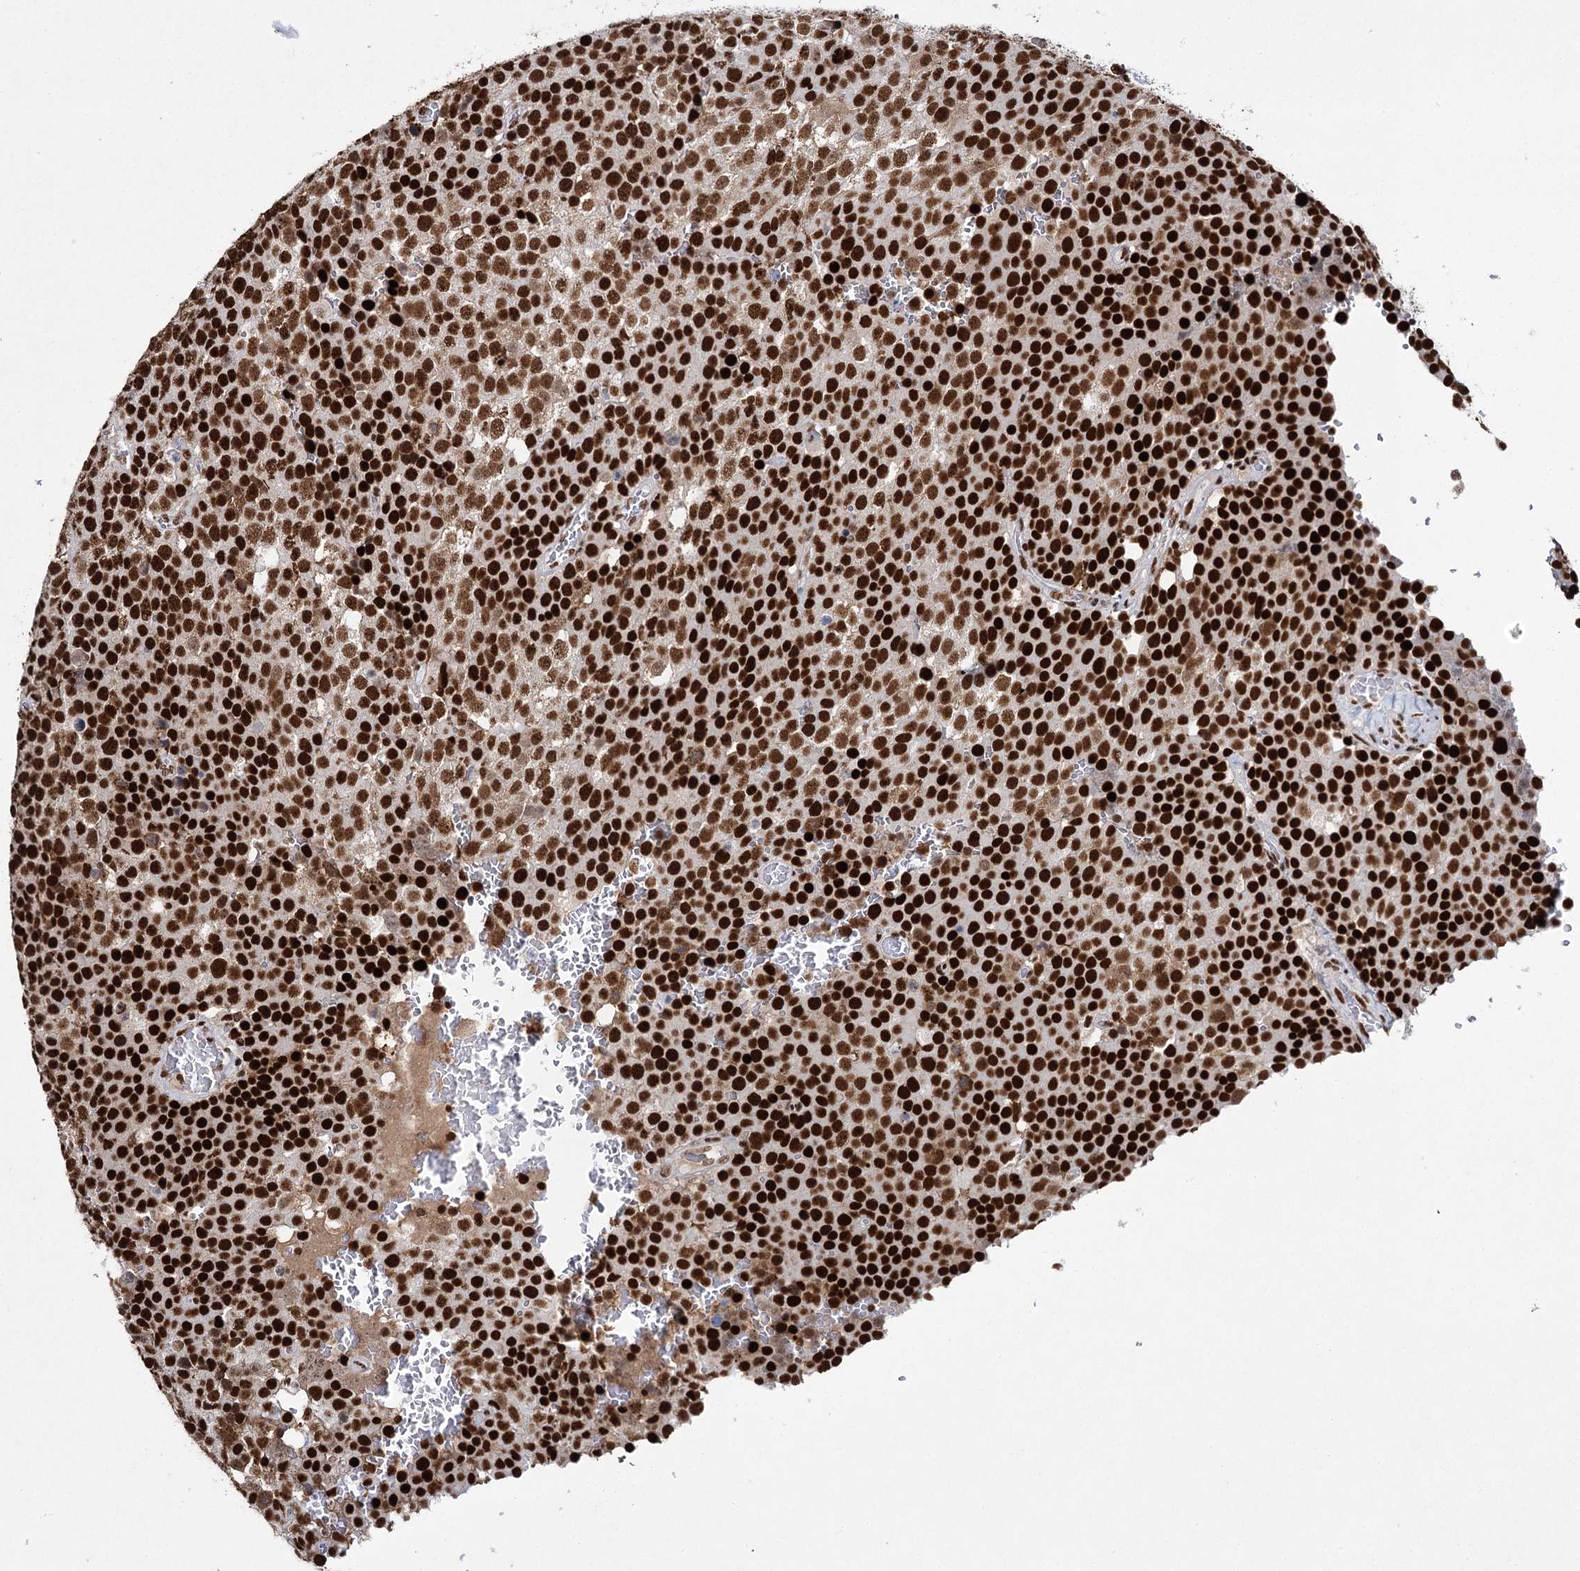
{"staining": {"intensity": "strong", "quantity": ">75%", "location": "nuclear"}, "tissue": "testis cancer", "cell_type": "Tumor cells", "image_type": "cancer", "snomed": [{"axis": "morphology", "description": "Seminoma, NOS"}, {"axis": "topography", "description": "Testis"}], "caption": "Brown immunohistochemical staining in testis cancer demonstrates strong nuclear positivity in about >75% of tumor cells. The protein of interest is shown in brown color, while the nuclei are stained blue.", "gene": "SCAF8", "patient": {"sex": "male", "age": 71}}